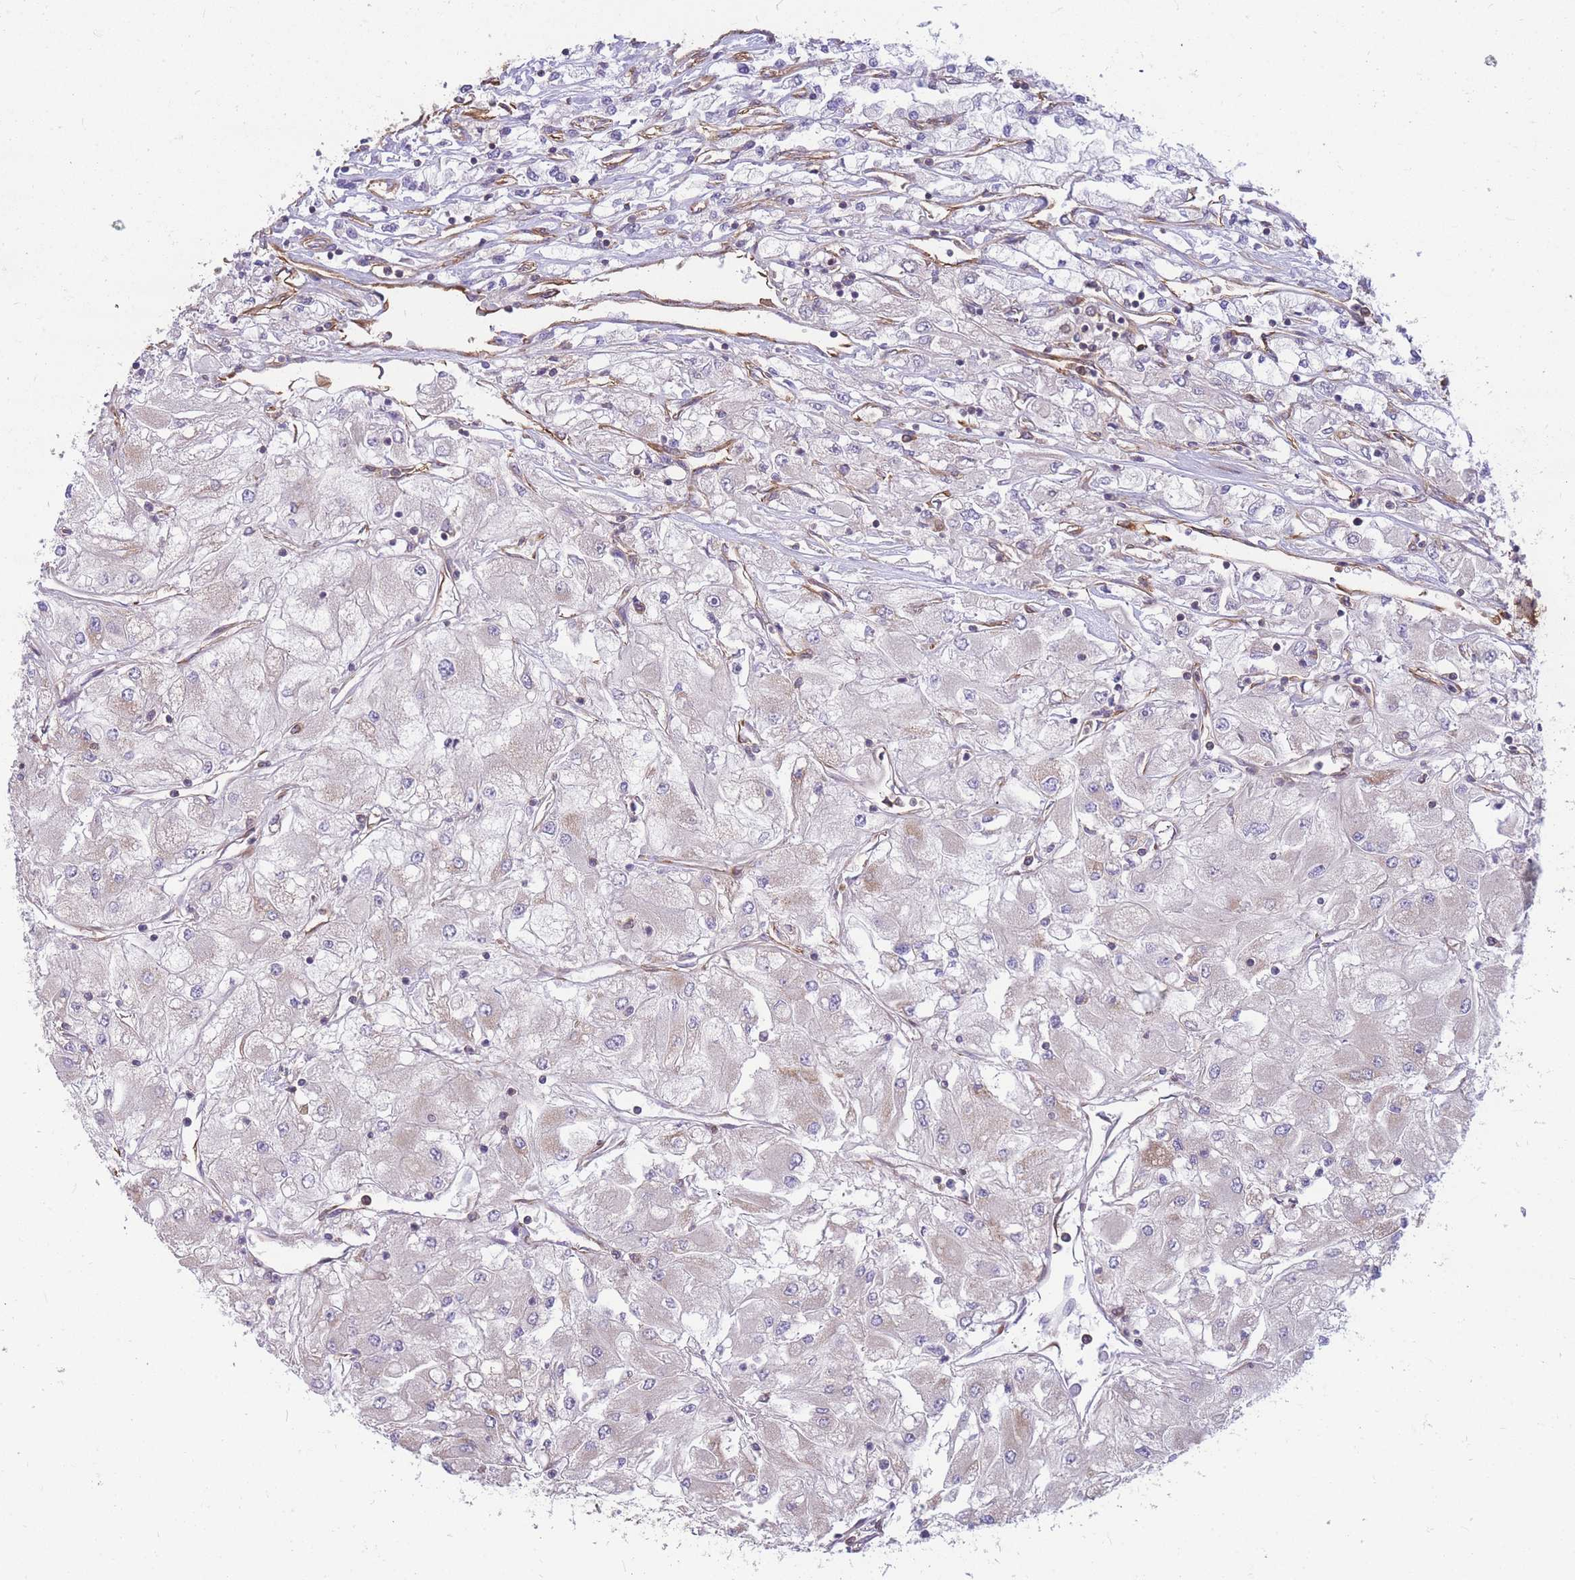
{"staining": {"intensity": "negative", "quantity": "none", "location": "none"}, "tissue": "renal cancer", "cell_type": "Tumor cells", "image_type": "cancer", "snomed": [{"axis": "morphology", "description": "Adenocarcinoma, NOS"}, {"axis": "topography", "description": "Kidney"}], "caption": "Immunohistochemistry image of neoplastic tissue: renal cancer (adenocarcinoma) stained with DAB (3,3'-diaminobenzidine) reveals no significant protein staining in tumor cells. (Brightfield microscopy of DAB immunohistochemistry at high magnification).", "gene": "GGA1", "patient": {"sex": "male", "age": 80}}